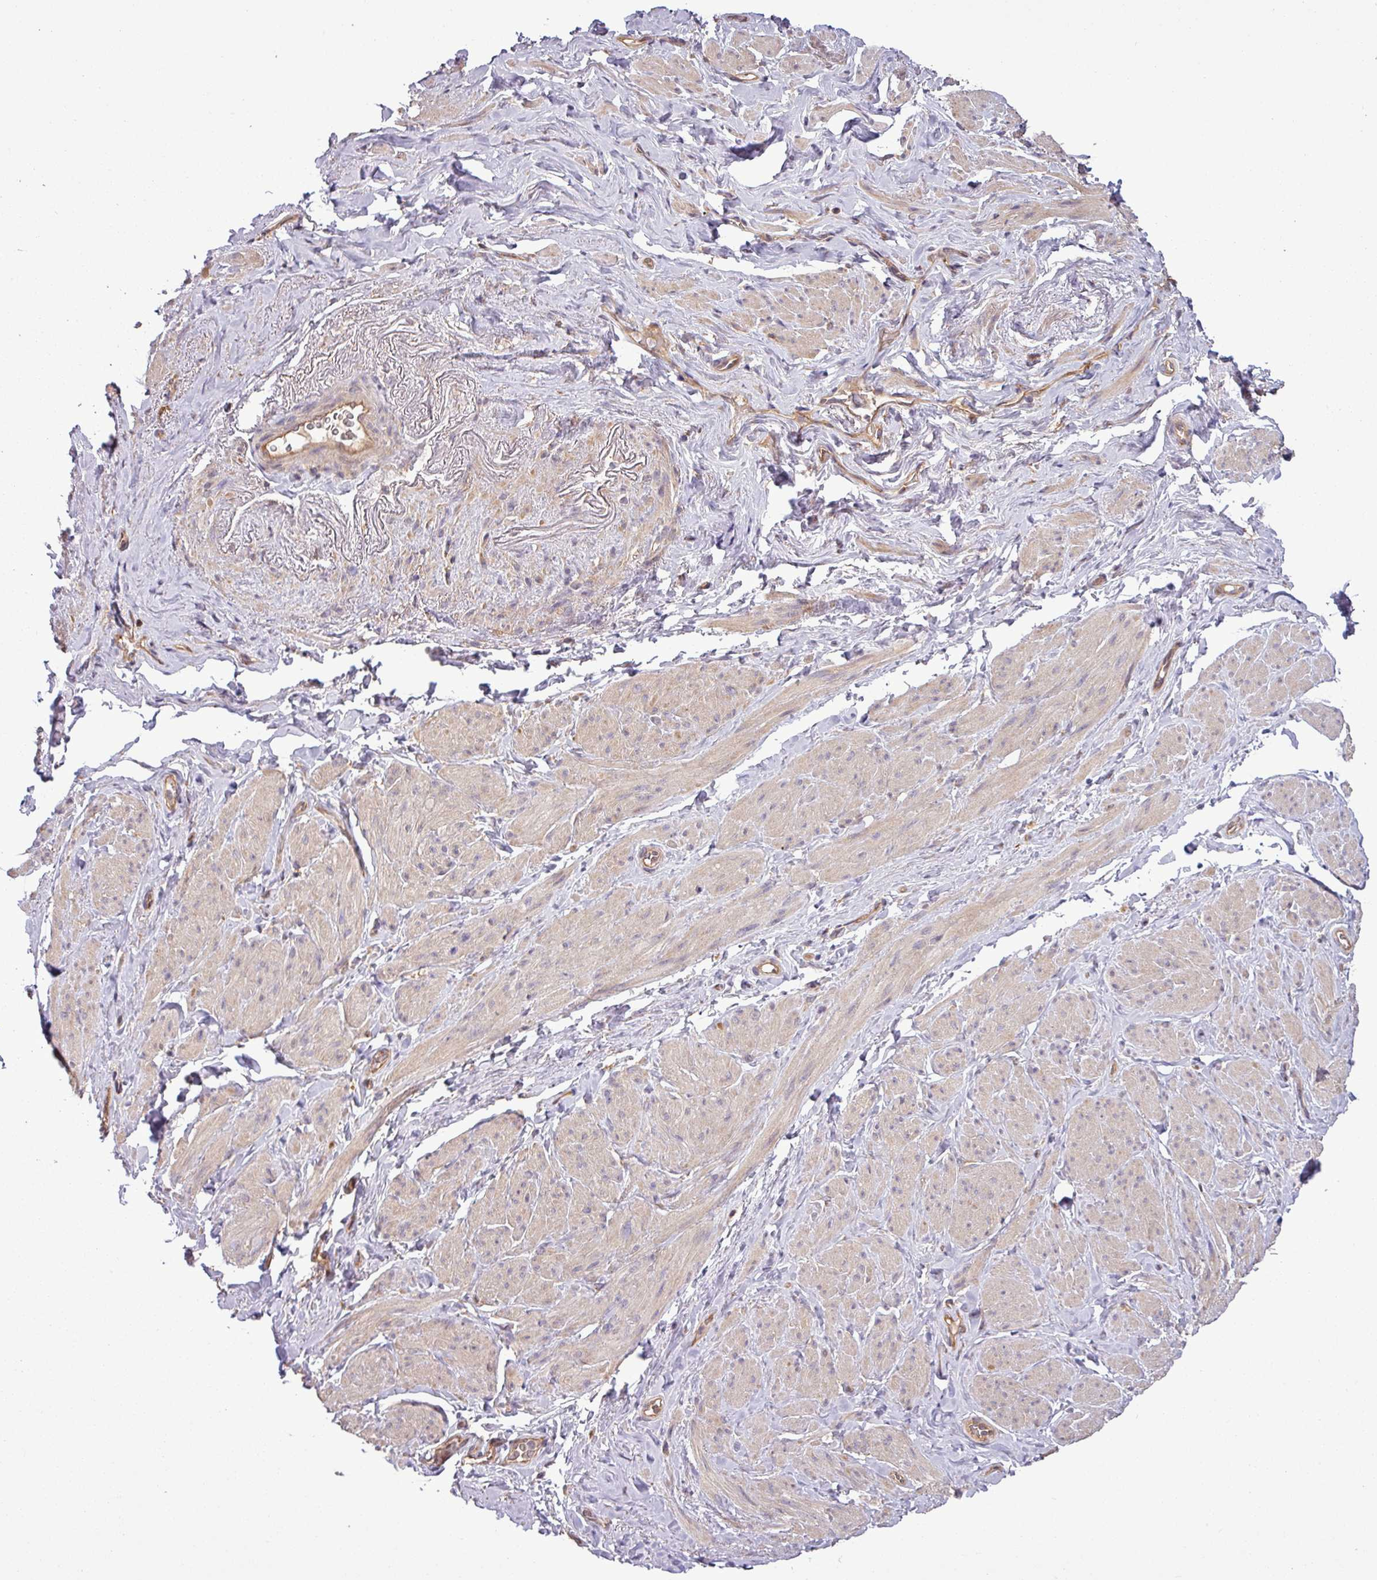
{"staining": {"intensity": "weak", "quantity": "25%-75%", "location": "cytoplasmic/membranous"}, "tissue": "smooth muscle", "cell_type": "Smooth muscle cells", "image_type": "normal", "snomed": [{"axis": "morphology", "description": "Normal tissue, NOS"}, {"axis": "topography", "description": "Smooth muscle"}, {"axis": "topography", "description": "Peripheral nerve tissue"}], "caption": "Weak cytoplasmic/membranous positivity is appreciated in approximately 25%-75% of smooth muscle cells in benign smooth muscle. (brown staining indicates protein expression, while blue staining denotes nuclei).", "gene": "SIRPB2", "patient": {"sex": "male", "age": 69}}